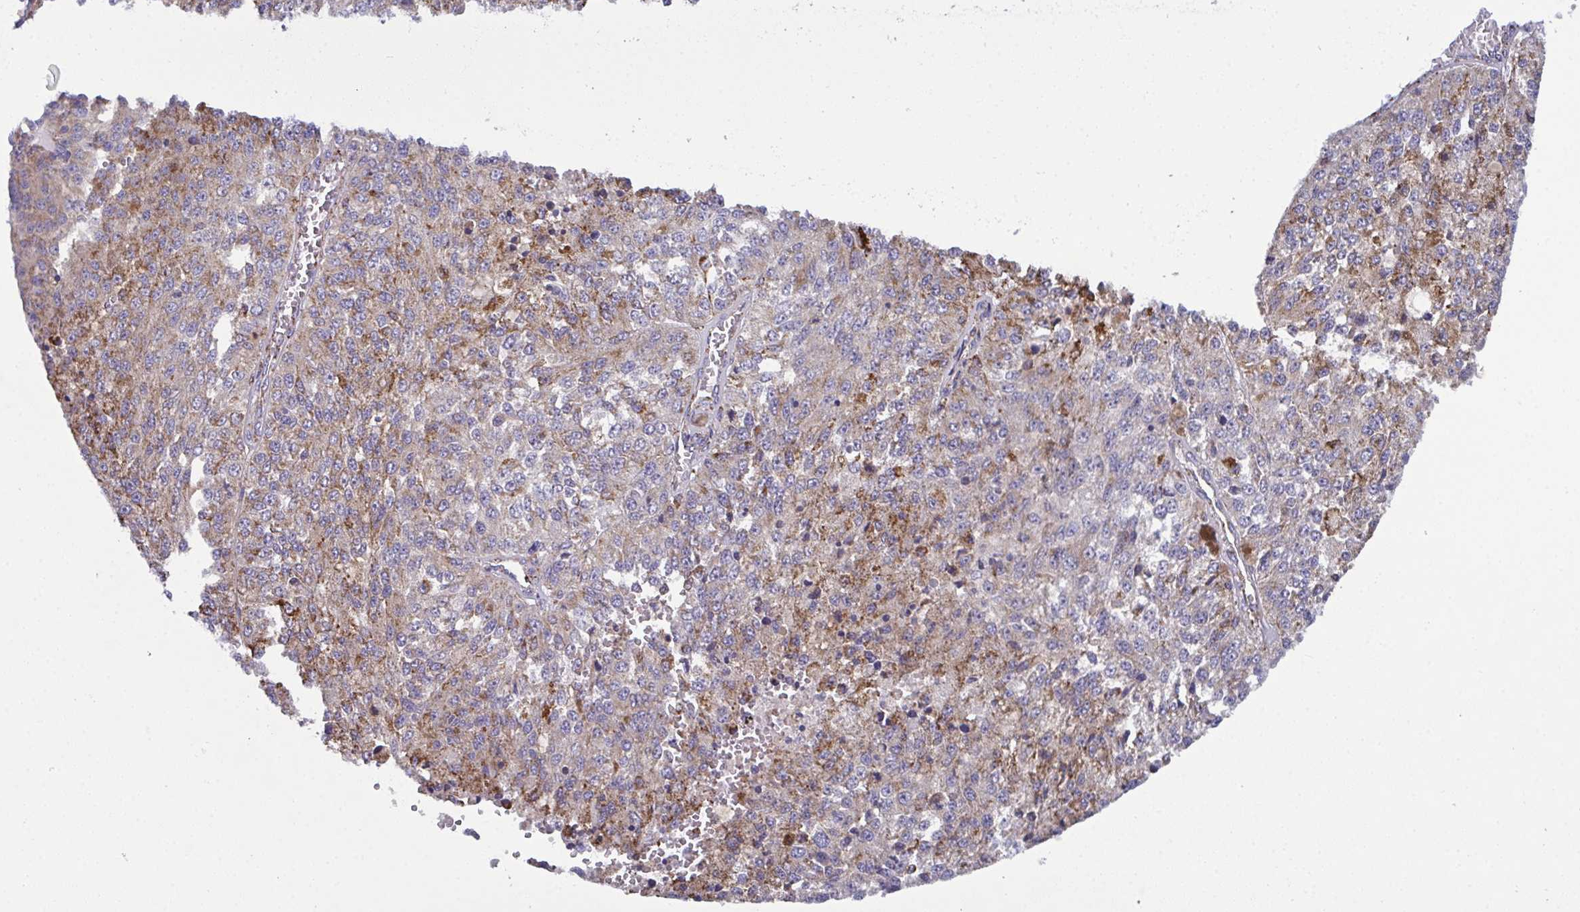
{"staining": {"intensity": "moderate", "quantity": "<25%", "location": "cytoplasmic/membranous"}, "tissue": "melanoma", "cell_type": "Tumor cells", "image_type": "cancer", "snomed": [{"axis": "morphology", "description": "Malignant melanoma, Metastatic site"}, {"axis": "topography", "description": "Lymph node"}], "caption": "Immunohistochemical staining of melanoma demonstrates moderate cytoplasmic/membranous protein expression in about <25% of tumor cells.", "gene": "CSDE1", "patient": {"sex": "female", "age": 64}}